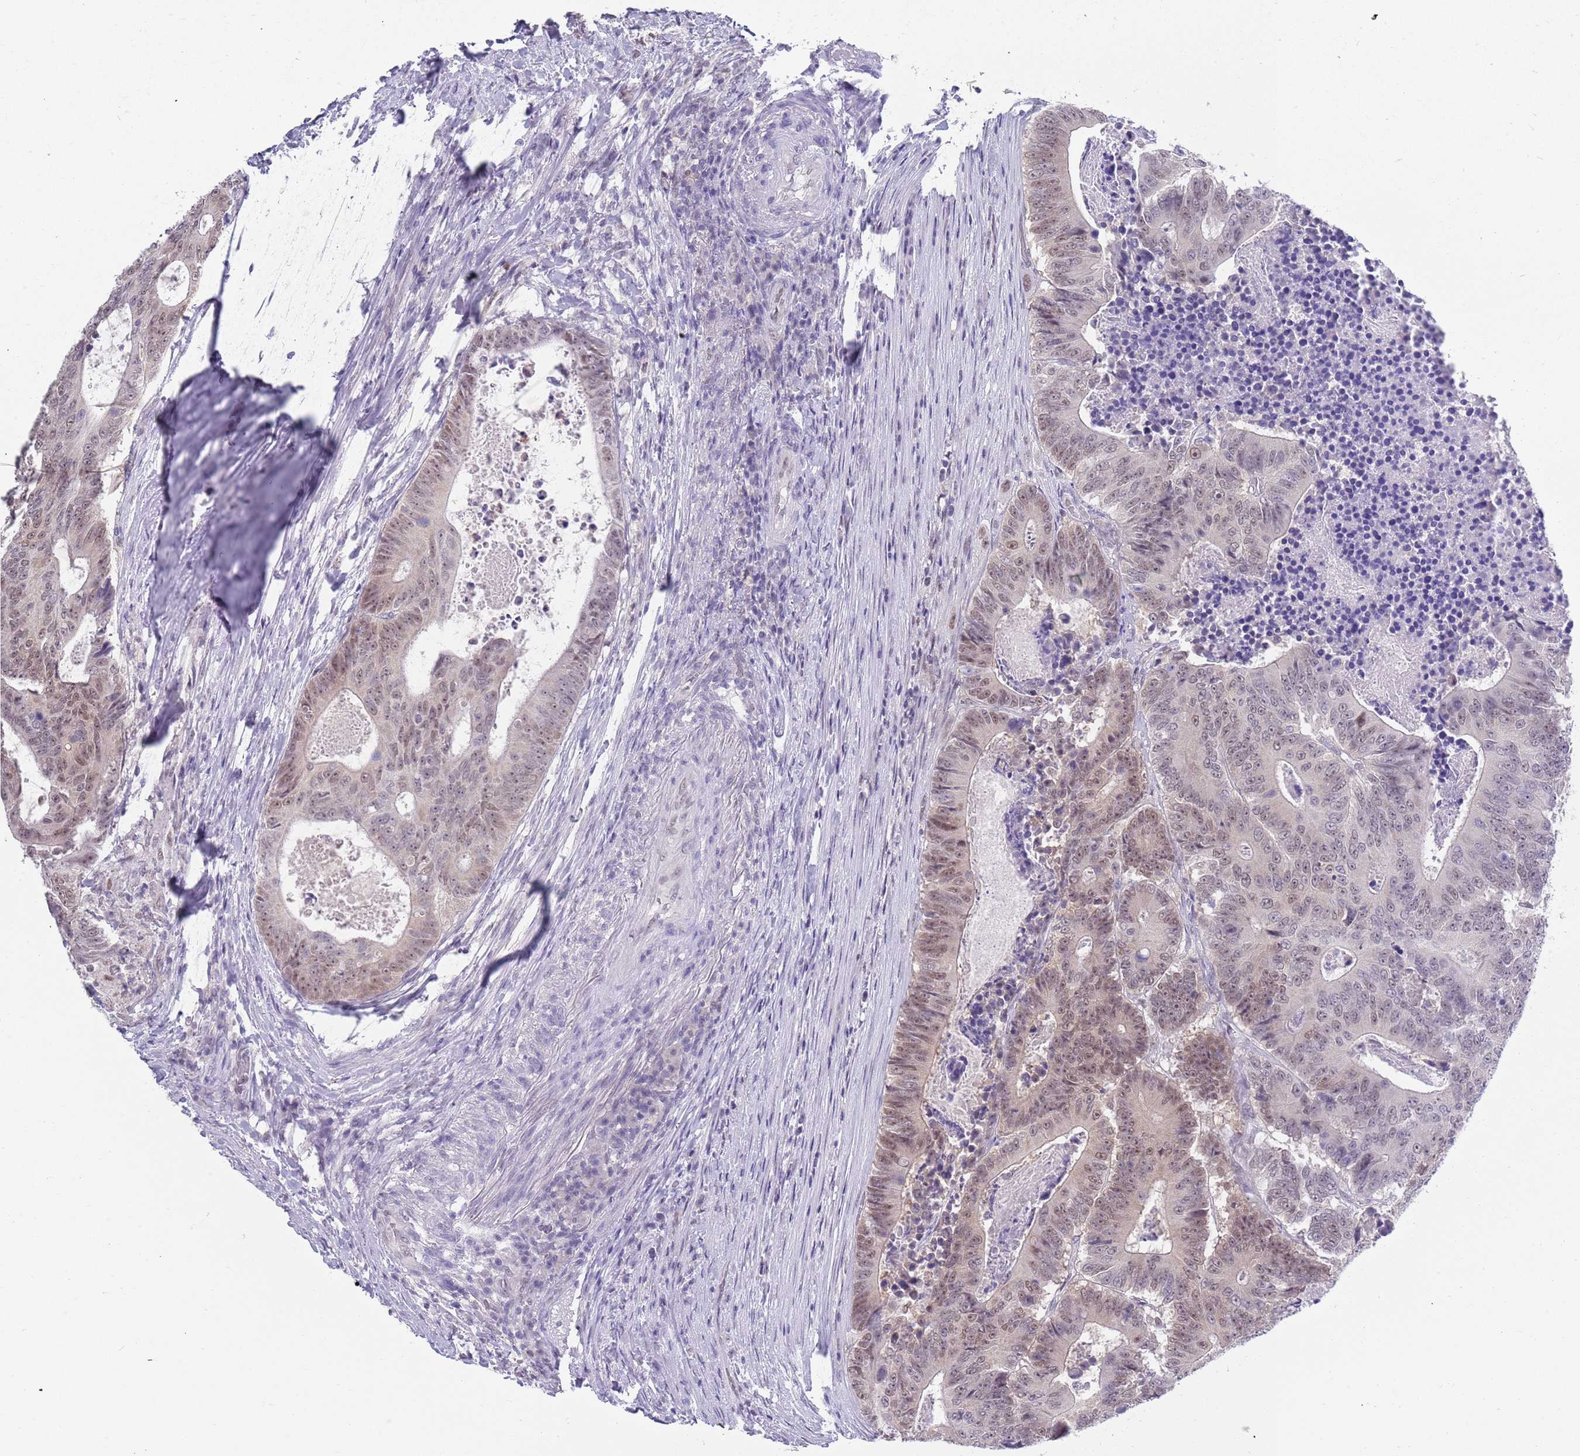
{"staining": {"intensity": "moderate", "quantity": ">75%", "location": "nuclear"}, "tissue": "colorectal cancer", "cell_type": "Tumor cells", "image_type": "cancer", "snomed": [{"axis": "morphology", "description": "Adenocarcinoma, NOS"}, {"axis": "topography", "description": "Colon"}], "caption": "Protein analysis of colorectal cancer tissue demonstrates moderate nuclear expression in approximately >75% of tumor cells.", "gene": "SEPHS2", "patient": {"sex": "male", "age": 83}}